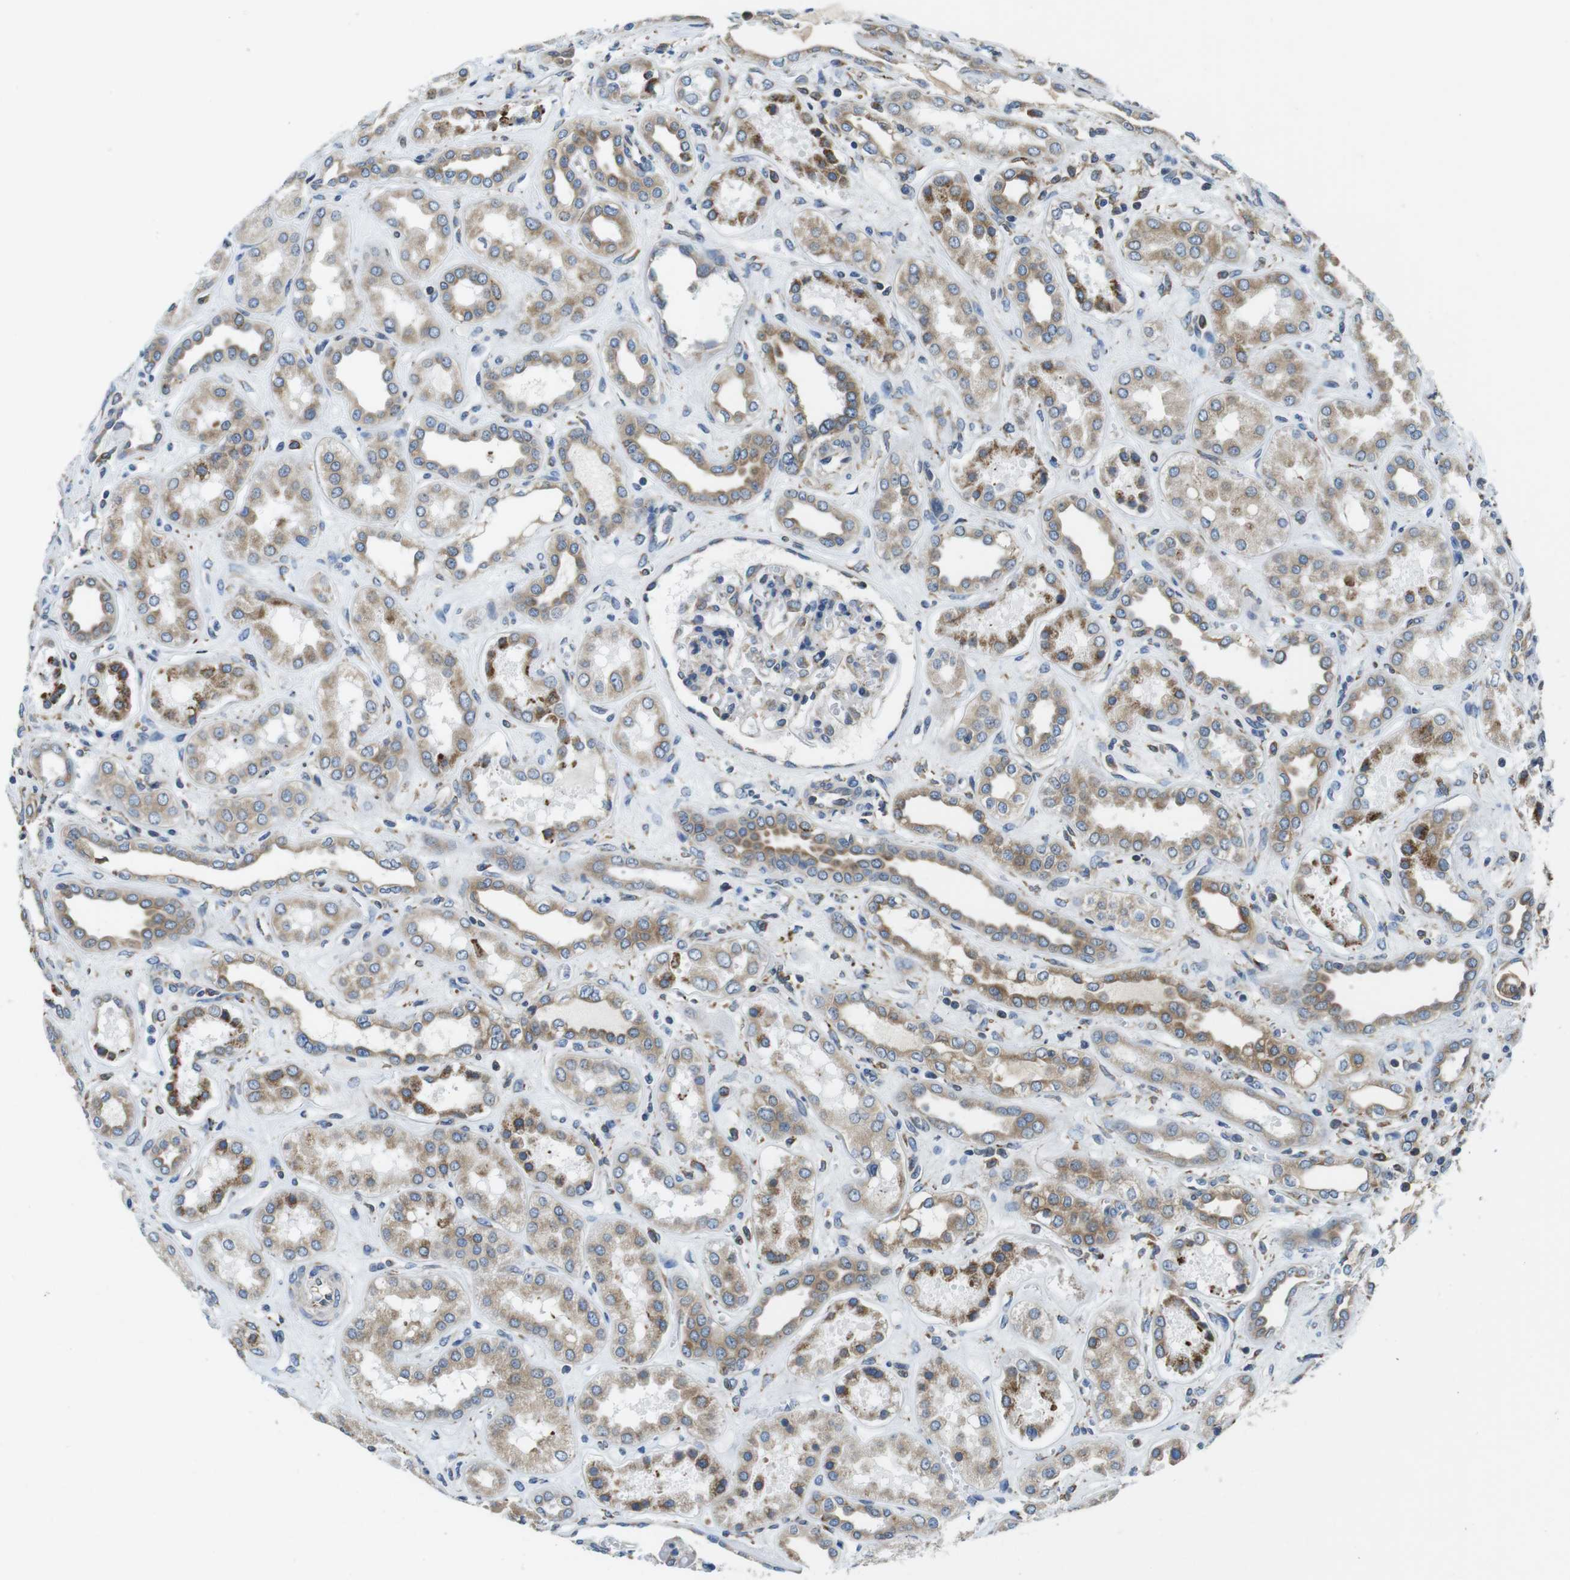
{"staining": {"intensity": "moderate", "quantity": "<25%", "location": "cytoplasmic/membranous"}, "tissue": "kidney", "cell_type": "Cells in glomeruli", "image_type": "normal", "snomed": [{"axis": "morphology", "description": "Normal tissue, NOS"}, {"axis": "topography", "description": "Kidney"}], "caption": "Kidney stained with DAB (3,3'-diaminobenzidine) IHC reveals low levels of moderate cytoplasmic/membranous expression in approximately <25% of cells in glomeruli.", "gene": "UGGT1", "patient": {"sex": "male", "age": 59}}